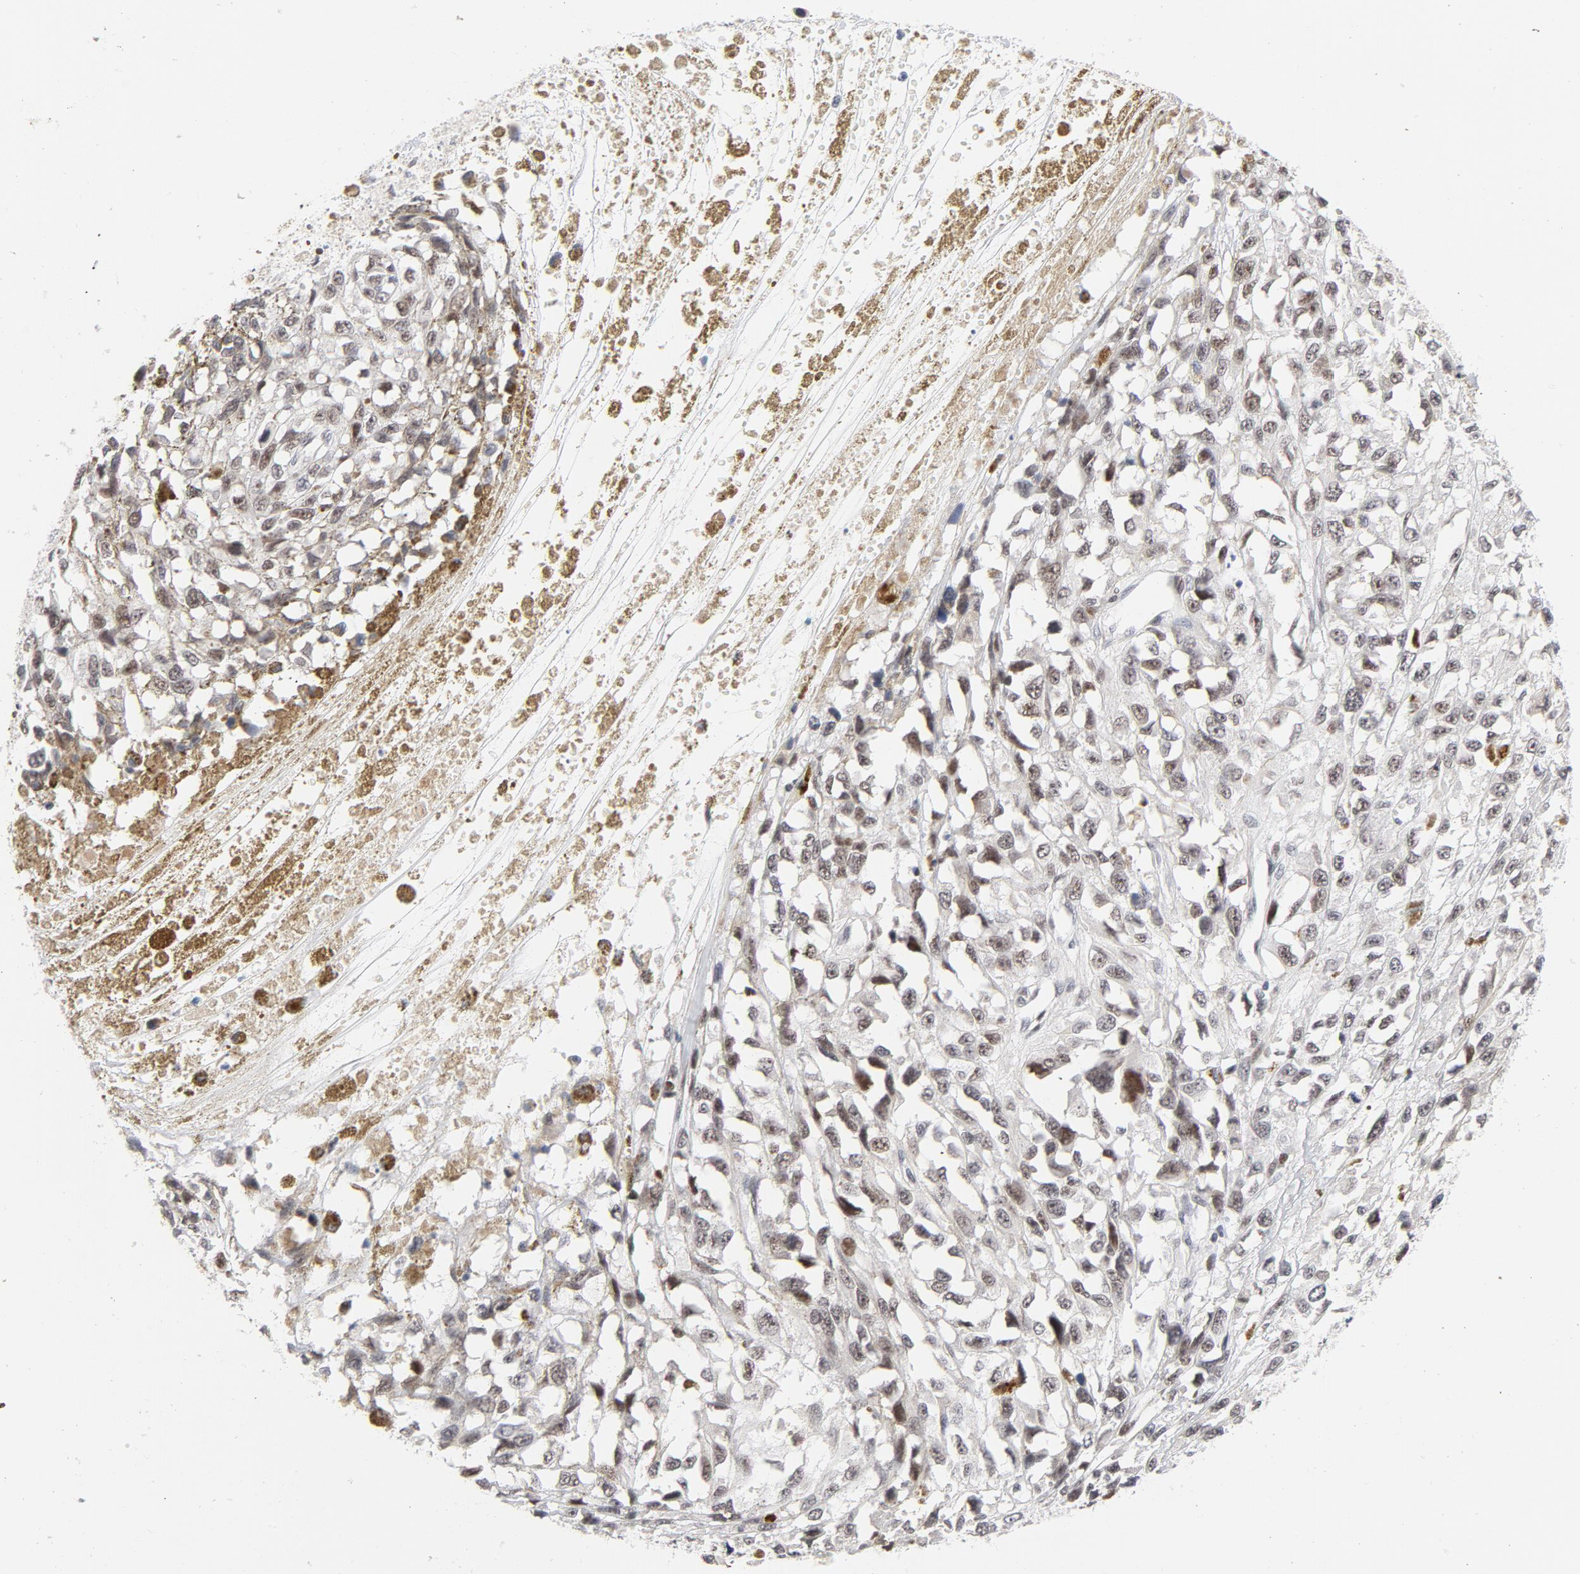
{"staining": {"intensity": "weak", "quantity": "25%-75%", "location": "nuclear"}, "tissue": "melanoma", "cell_type": "Tumor cells", "image_type": "cancer", "snomed": [{"axis": "morphology", "description": "Malignant melanoma, Metastatic site"}, {"axis": "topography", "description": "Lymph node"}], "caption": "Immunohistochemistry photomicrograph of neoplastic tissue: human melanoma stained using immunohistochemistry (IHC) reveals low levels of weak protein expression localized specifically in the nuclear of tumor cells, appearing as a nuclear brown color.", "gene": "NFIC", "patient": {"sex": "male", "age": 59}}